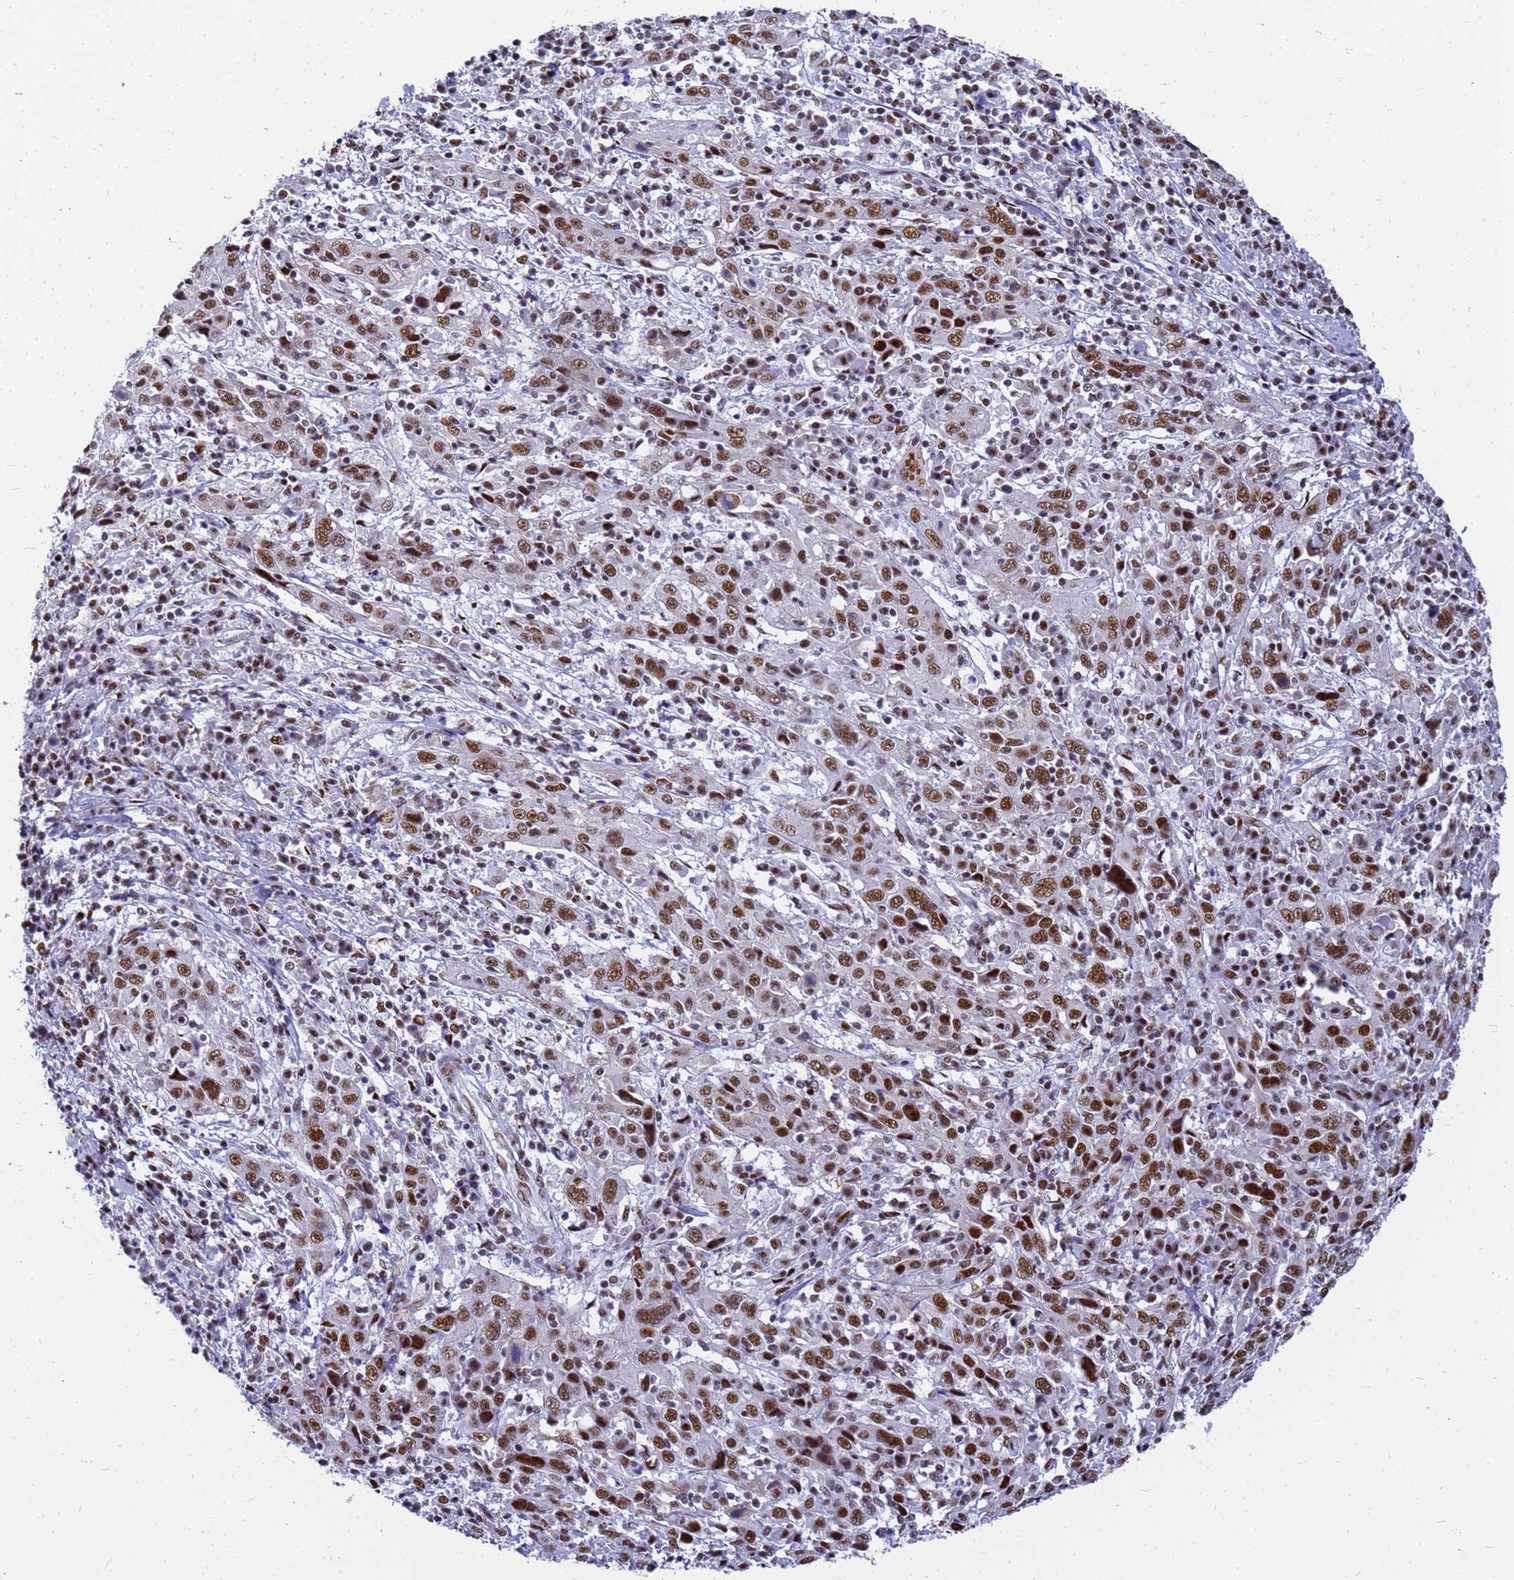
{"staining": {"intensity": "moderate", "quantity": ">75%", "location": "nuclear"}, "tissue": "cervical cancer", "cell_type": "Tumor cells", "image_type": "cancer", "snomed": [{"axis": "morphology", "description": "Squamous cell carcinoma, NOS"}, {"axis": "topography", "description": "Cervix"}], "caption": "Human cervical cancer stained for a protein (brown) displays moderate nuclear positive positivity in approximately >75% of tumor cells.", "gene": "SART3", "patient": {"sex": "female", "age": 46}}